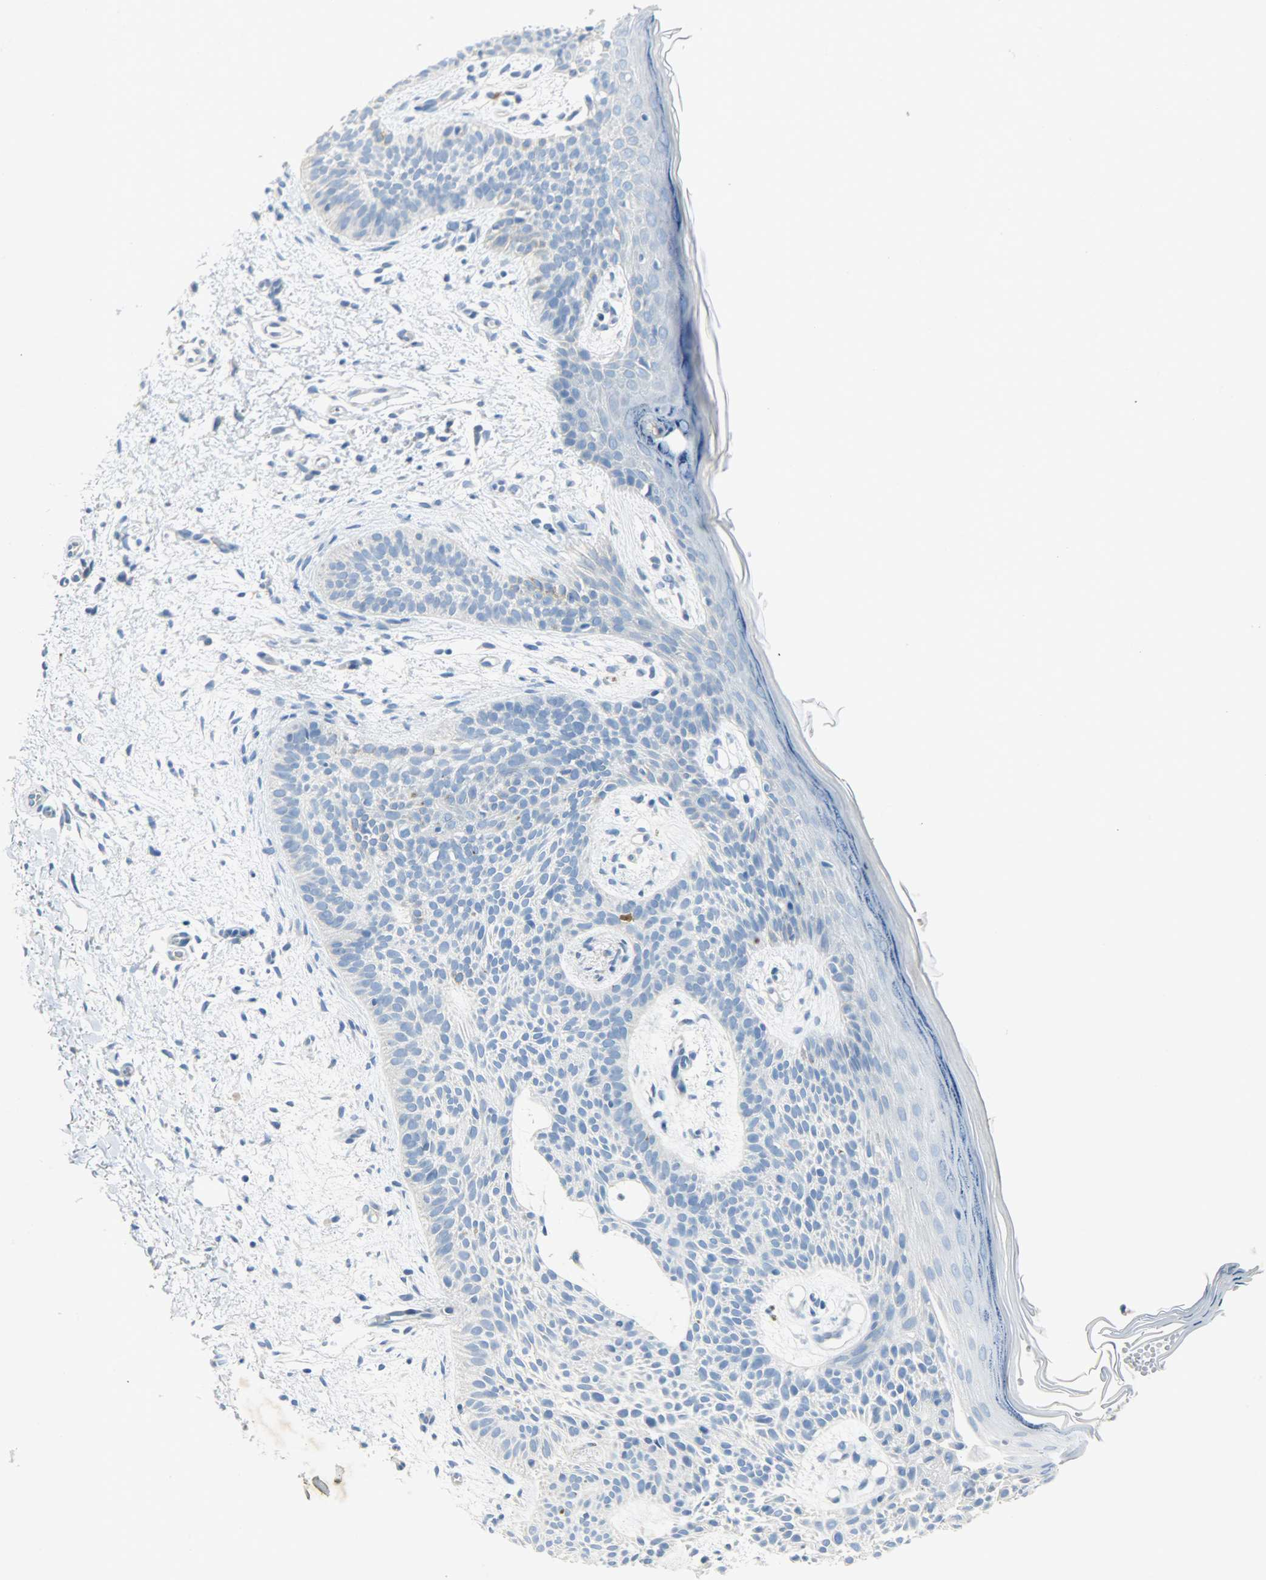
{"staining": {"intensity": "negative", "quantity": "none", "location": "none"}, "tissue": "skin cancer", "cell_type": "Tumor cells", "image_type": "cancer", "snomed": [{"axis": "morphology", "description": "Normal tissue, NOS"}, {"axis": "morphology", "description": "Basal cell carcinoma"}, {"axis": "topography", "description": "Skin"}], "caption": "Tumor cells are negative for protein expression in human skin basal cell carcinoma. The staining is performed using DAB (3,3'-diaminobenzidine) brown chromogen with nuclei counter-stained in using hematoxylin.", "gene": "PROM1", "patient": {"sex": "female", "age": 69}}